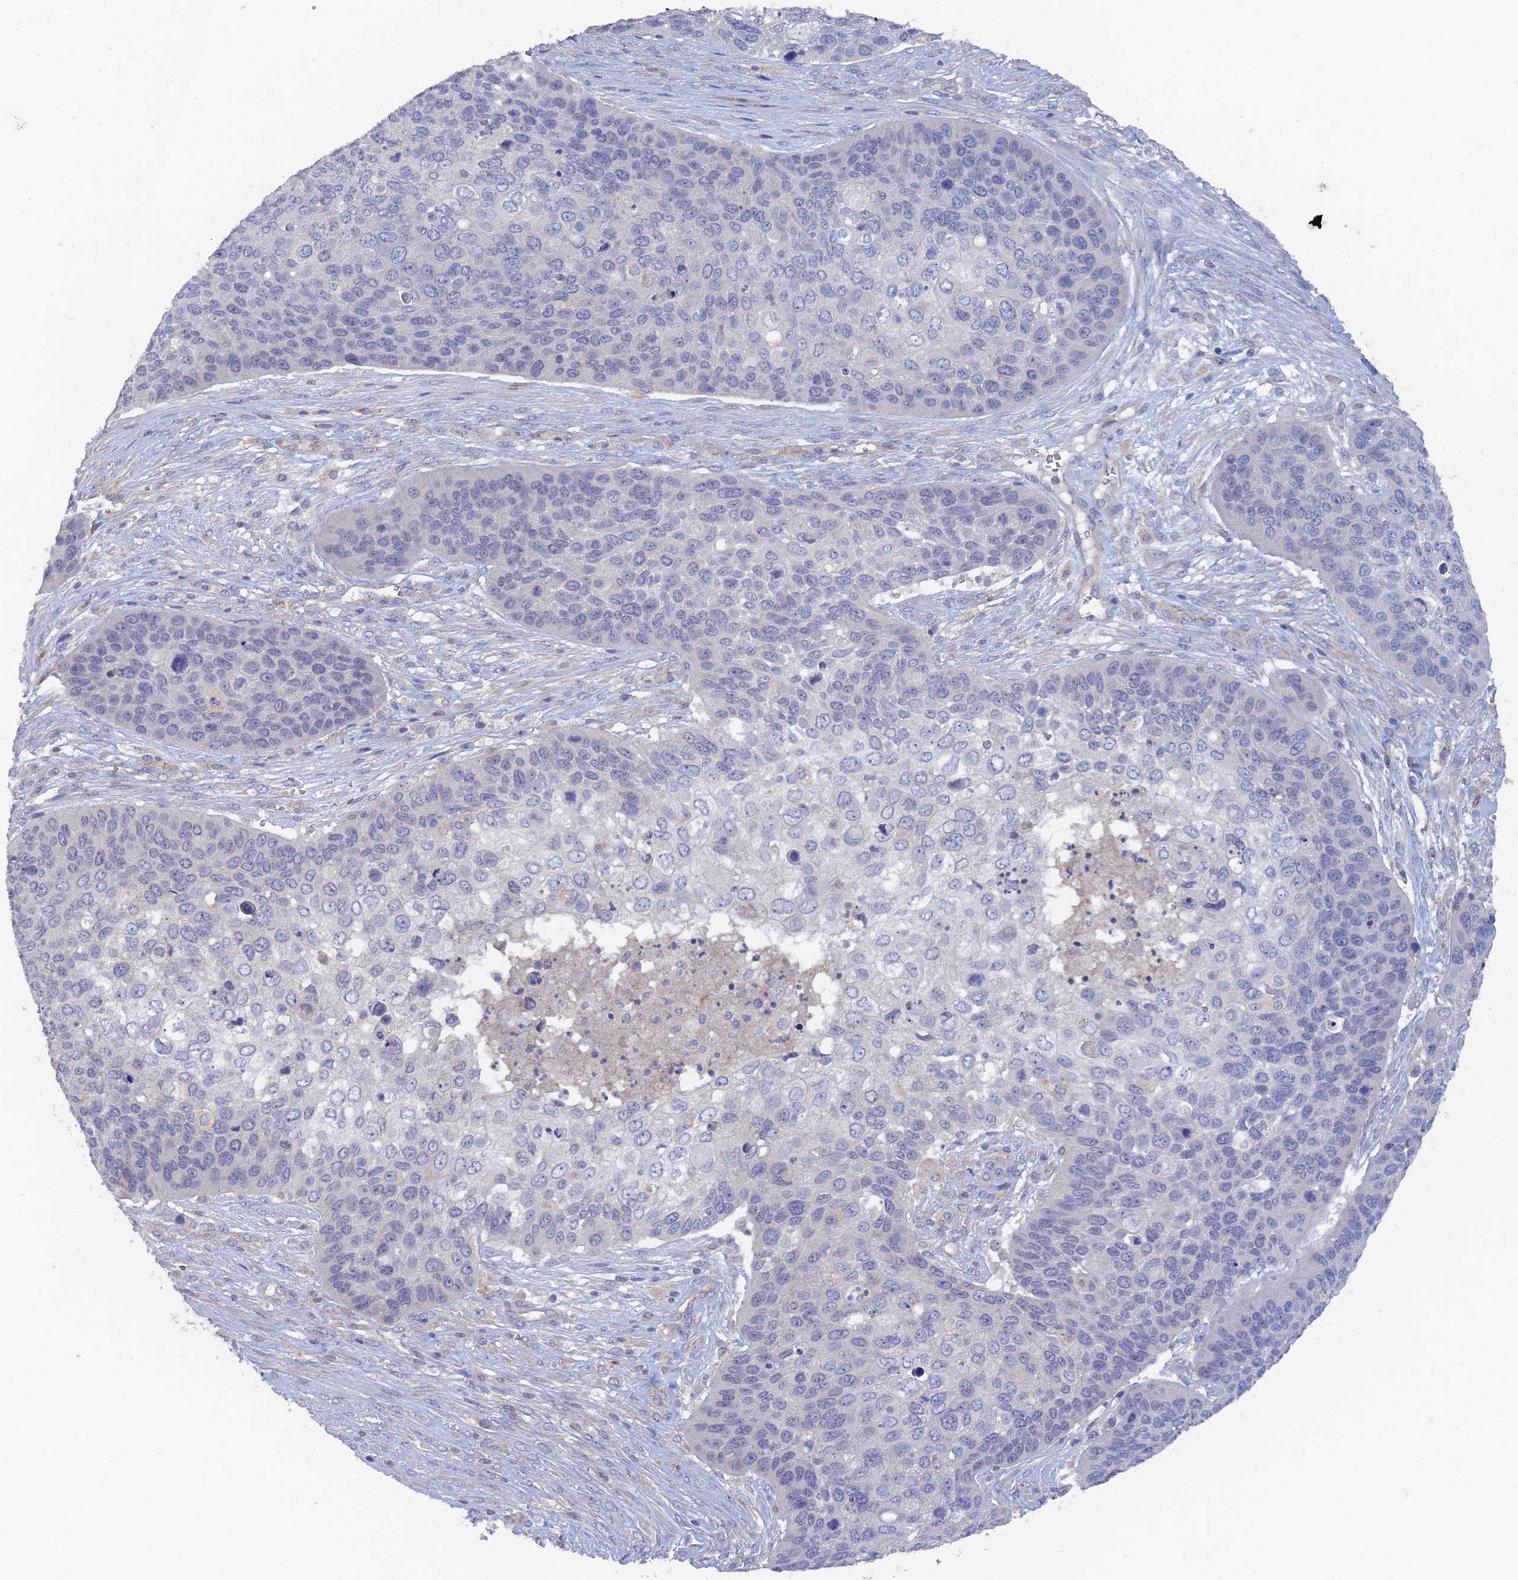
{"staining": {"intensity": "negative", "quantity": "none", "location": "none"}, "tissue": "skin cancer", "cell_type": "Tumor cells", "image_type": "cancer", "snomed": [{"axis": "morphology", "description": "Basal cell carcinoma"}, {"axis": "topography", "description": "Skin"}], "caption": "High magnification brightfield microscopy of skin cancer stained with DAB (brown) and counterstained with hematoxylin (blue): tumor cells show no significant positivity. Brightfield microscopy of IHC stained with DAB (3,3'-diaminobenzidine) (brown) and hematoxylin (blue), captured at high magnification.", "gene": "ARRDC1", "patient": {"sex": "female", "age": 74}}